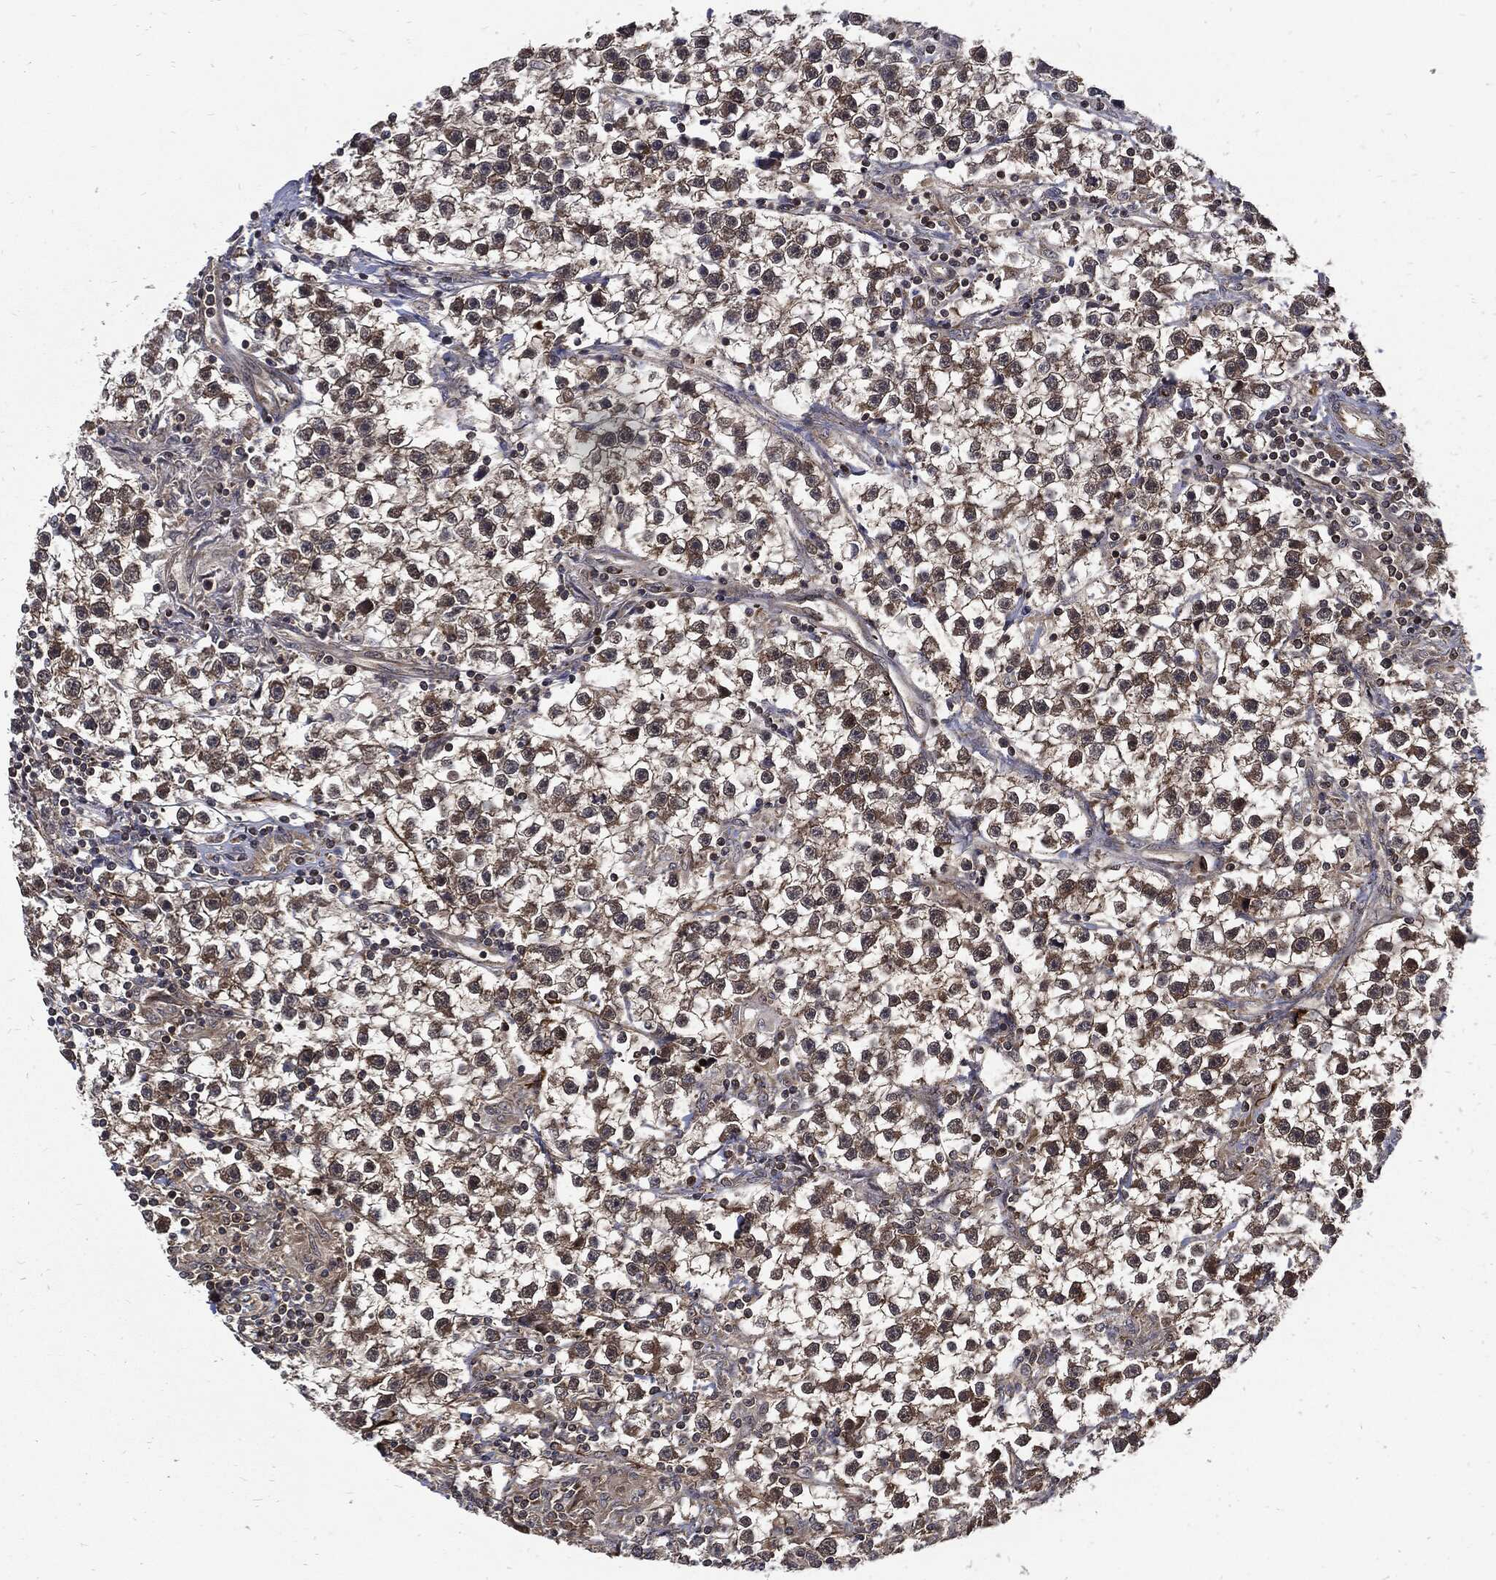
{"staining": {"intensity": "moderate", "quantity": "25%-75%", "location": "cytoplasmic/membranous"}, "tissue": "testis cancer", "cell_type": "Tumor cells", "image_type": "cancer", "snomed": [{"axis": "morphology", "description": "Seminoma, NOS"}, {"axis": "topography", "description": "Testis"}], "caption": "A brown stain shows moderate cytoplasmic/membranous positivity of a protein in testis cancer tumor cells.", "gene": "CLU", "patient": {"sex": "male", "age": 59}}